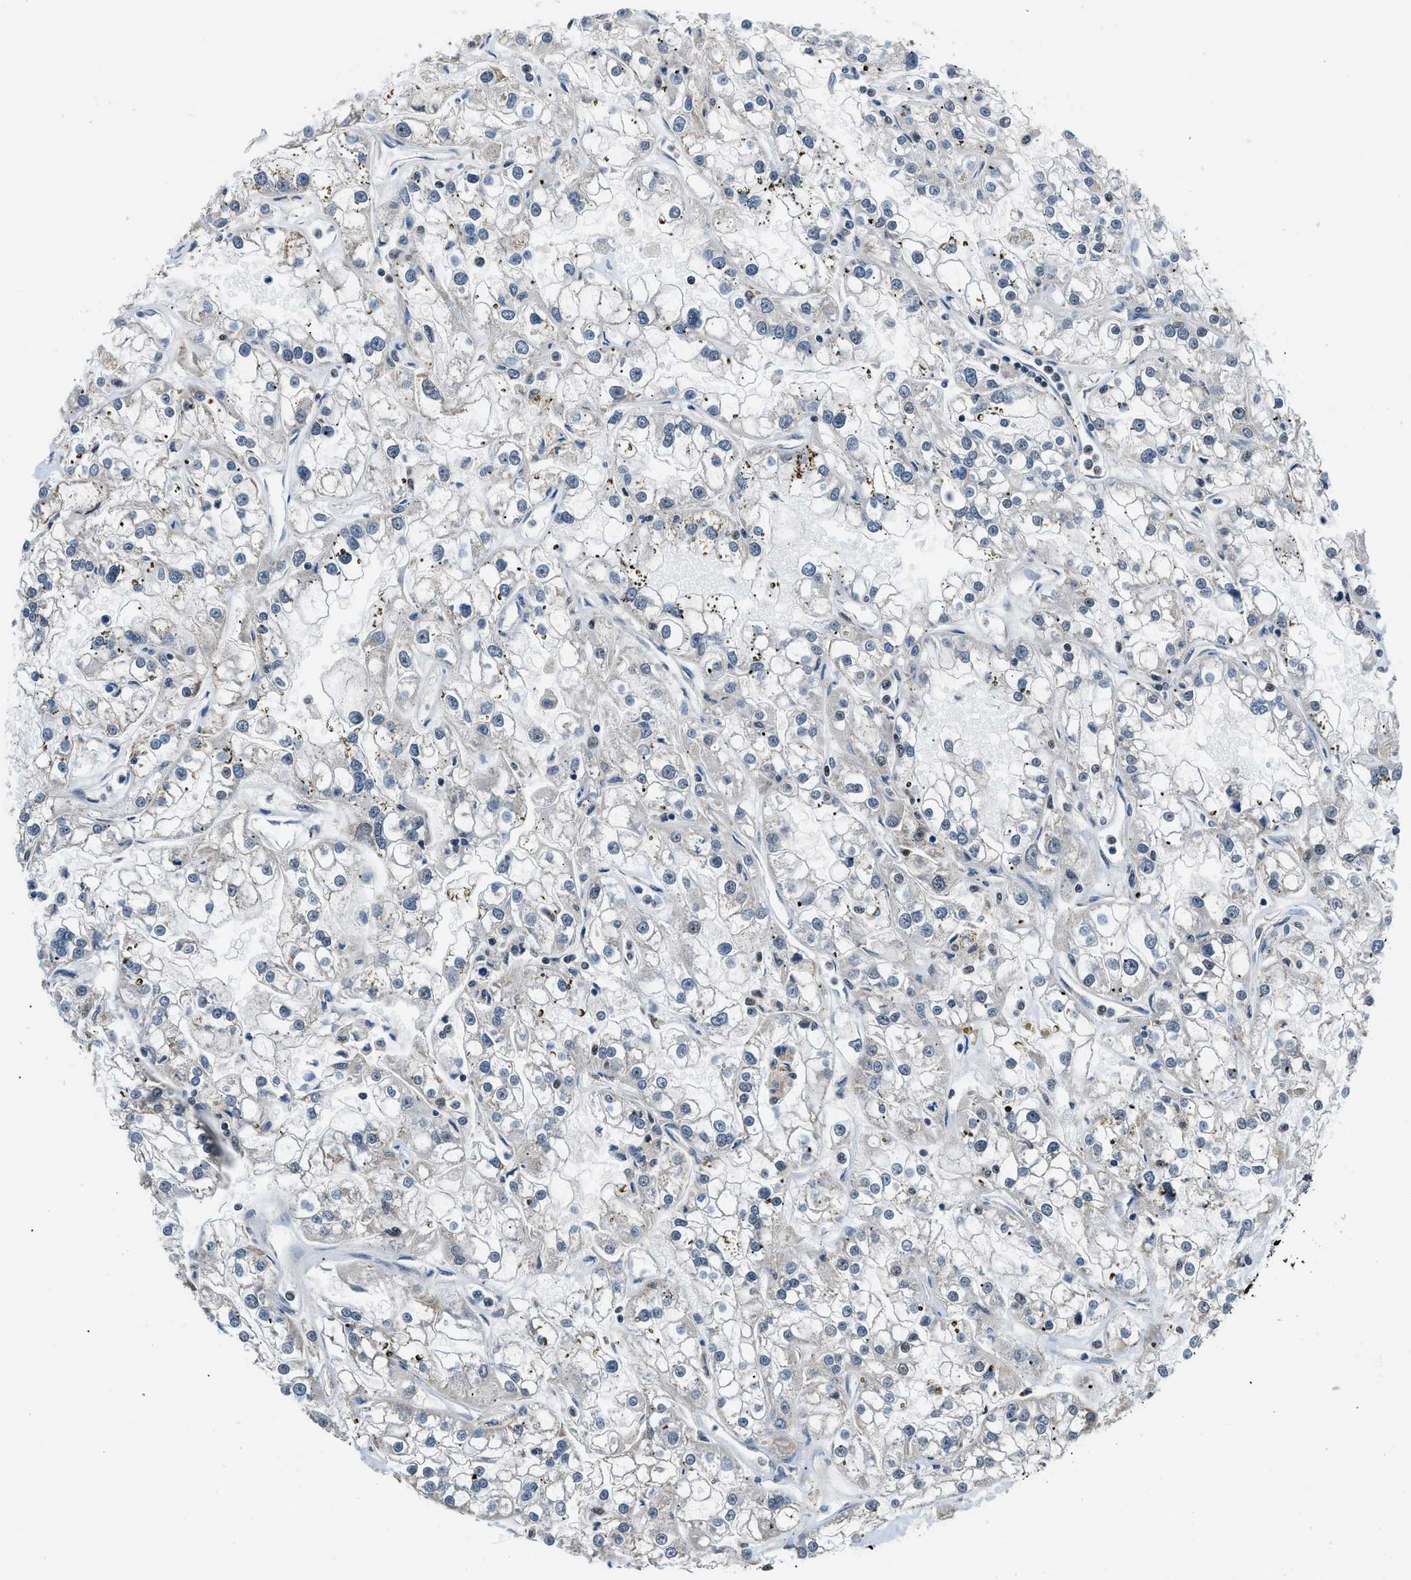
{"staining": {"intensity": "negative", "quantity": "none", "location": "none"}, "tissue": "renal cancer", "cell_type": "Tumor cells", "image_type": "cancer", "snomed": [{"axis": "morphology", "description": "Adenocarcinoma, NOS"}, {"axis": "topography", "description": "Kidney"}], "caption": "A high-resolution image shows IHC staining of renal adenocarcinoma, which exhibits no significant staining in tumor cells.", "gene": "KDM3B", "patient": {"sex": "female", "age": 52}}